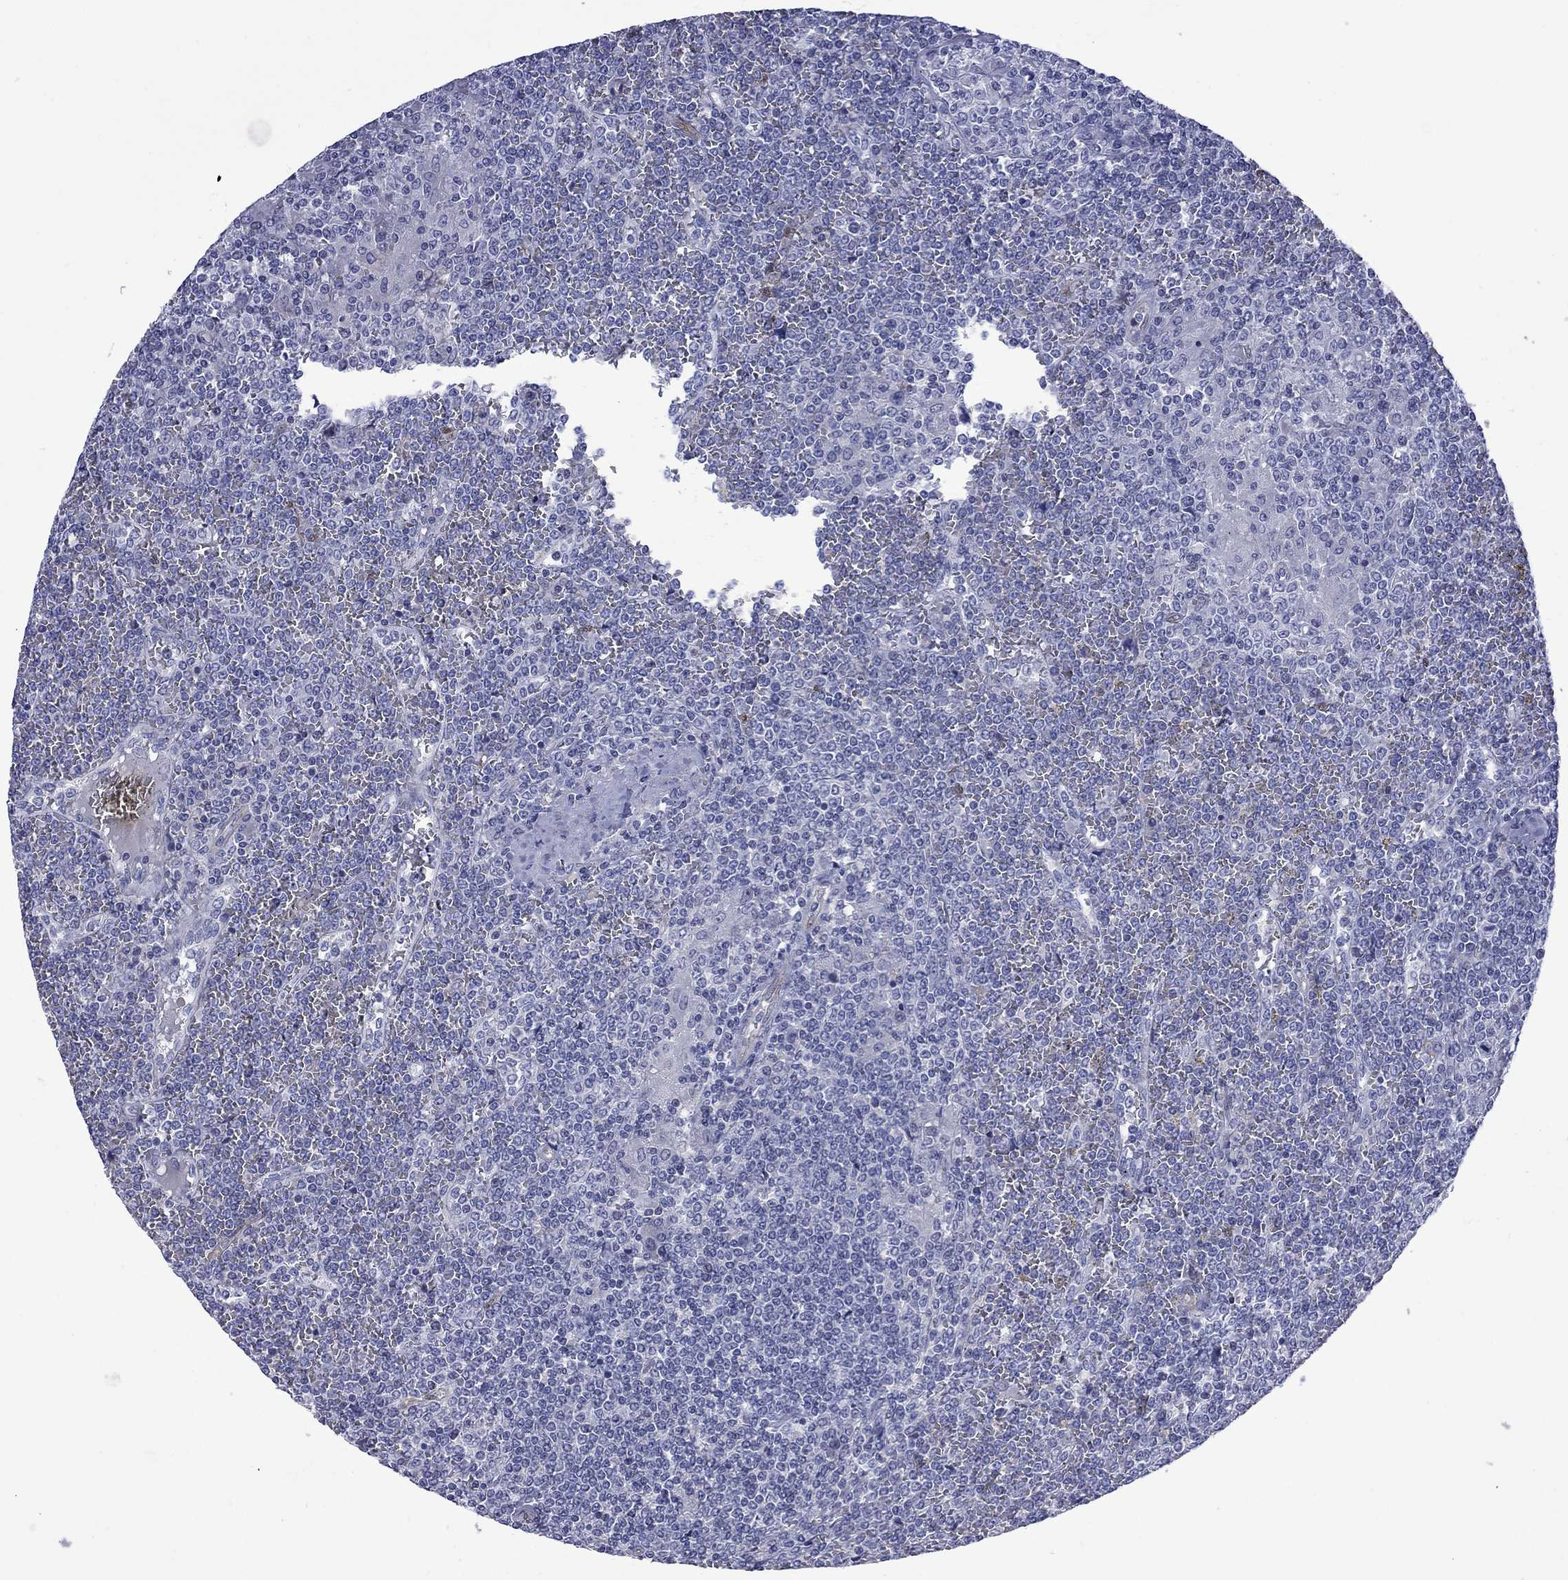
{"staining": {"intensity": "negative", "quantity": "none", "location": "none"}, "tissue": "lymphoma", "cell_type": "Tumor cells", "image_type": "cancer", "snomed": [{"axis": "morphology", "description": "Malignant lymphoma, non-Hodgkin's type, Low grade"}, {"axis": "topography", "description": "Spleen"}], "caption": "Immunohistochemical staining of human low-grade malignant lymphoma, non-Hodgkin's type reveals no significant staining in tumor cells.", "gene": "CTNNBIP1", "patient": {"sex": "female", "age": 19}}